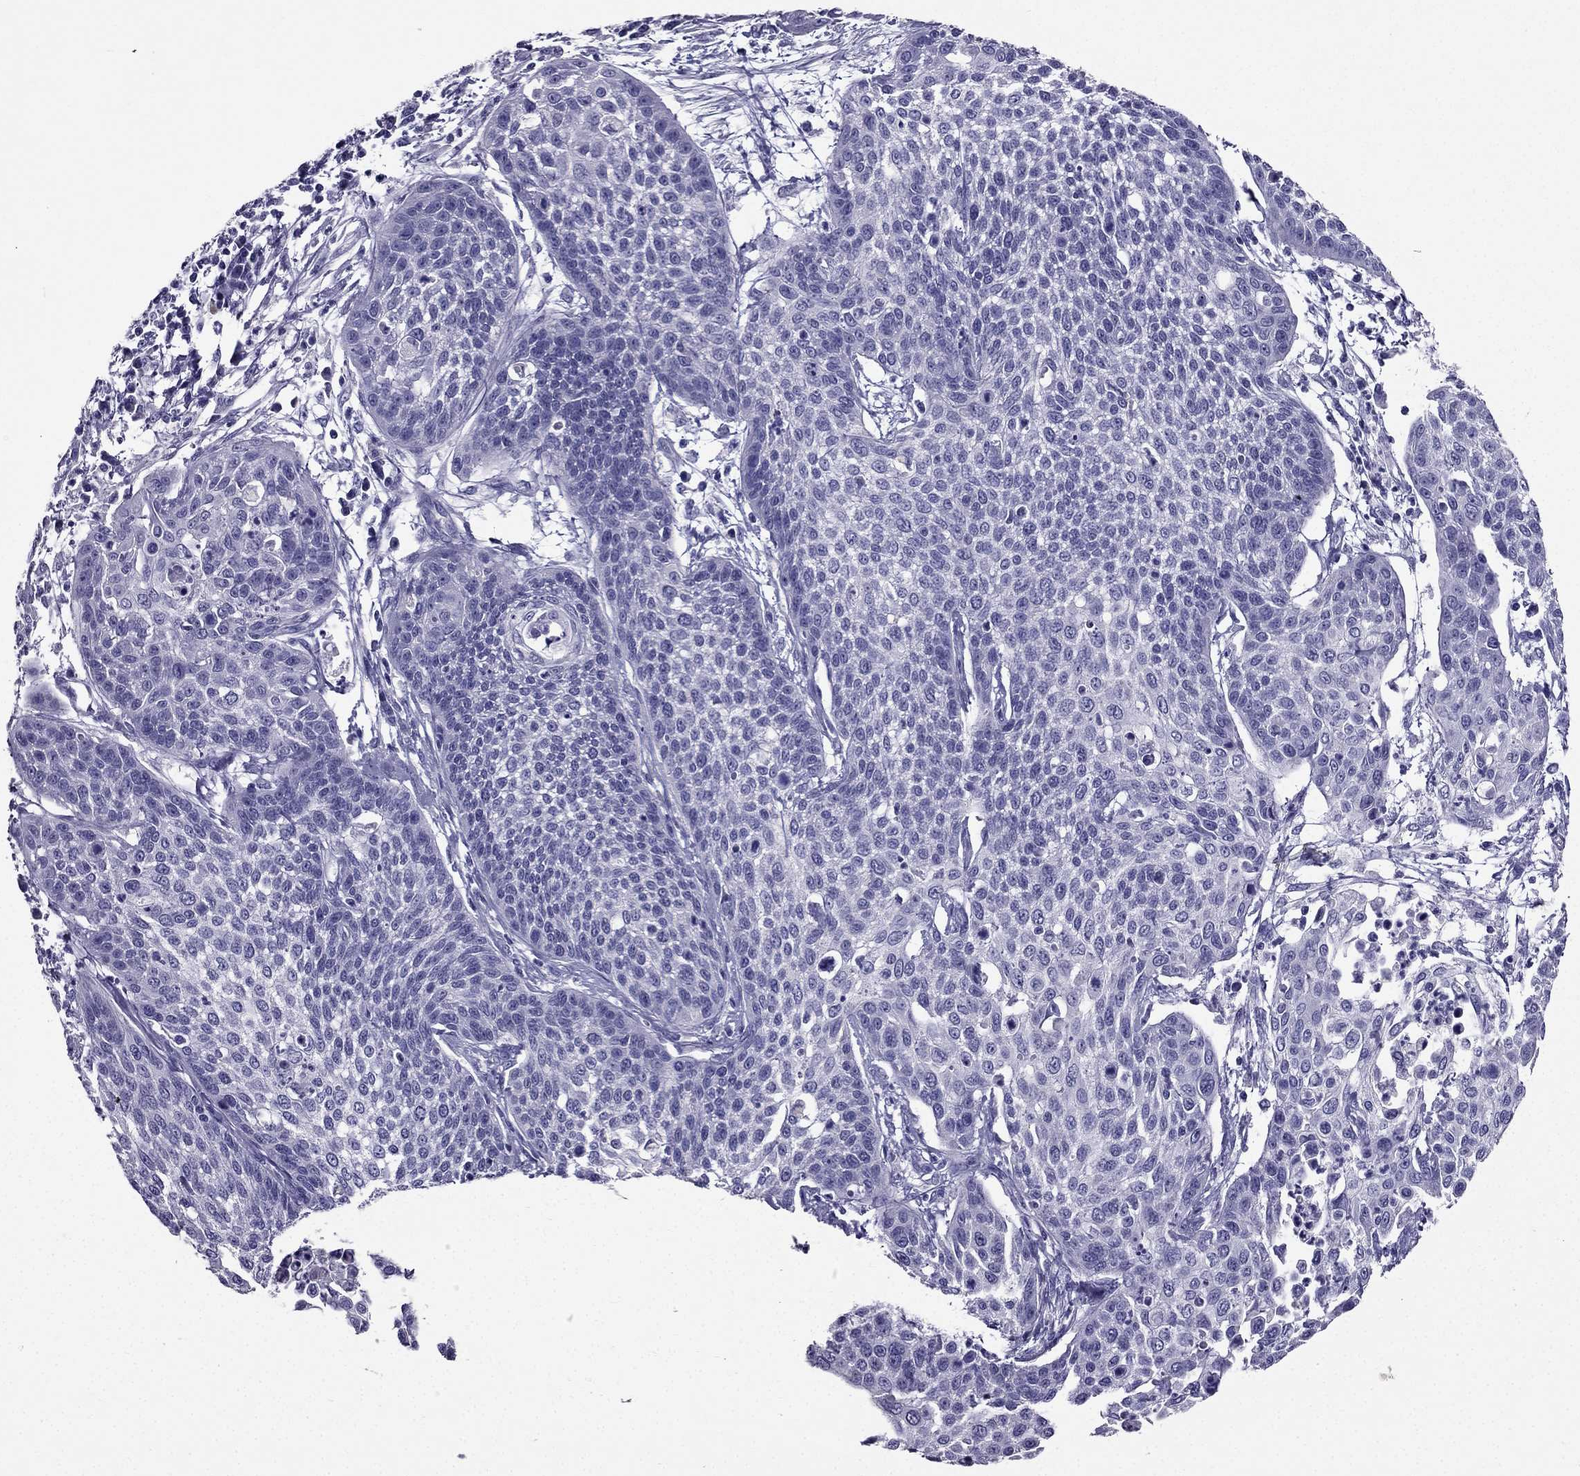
{"staining": {"intensity": "negative", "quantity": "none", "location": "none"}, "tissue": "cervical cancer", "cell_type": "Tumor cells", "image_type": "cancer", "snomed": [{"axis": "morphology", "description": "Squamous cell carcinoma, NOS"}, {"axis": "topography", "description": "Cervix"}], "caption": "Squamous cell carcinoma (cervical) stained for a protein using IHC reveals no expression tumor cells.", "gene": "ZNF541", "patient": {"sex": "female", "age": 34}}